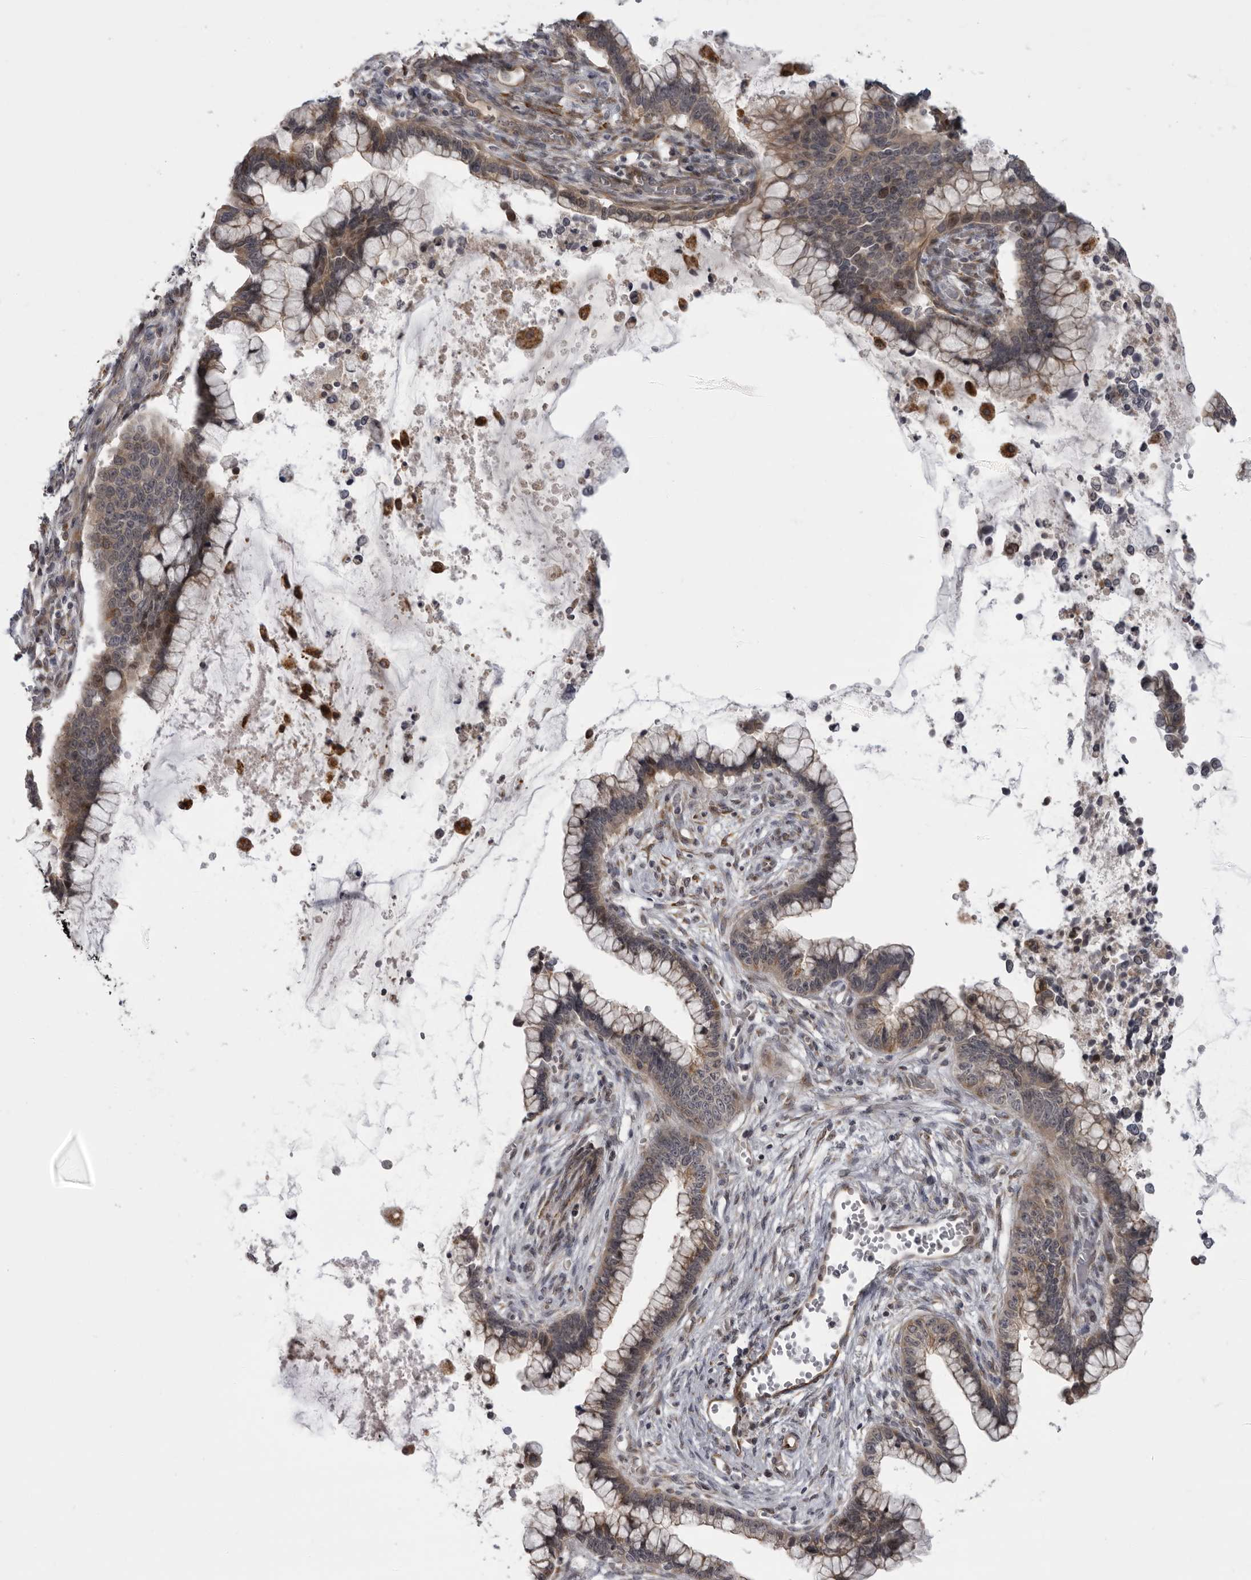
{"staining": {"intensity": "weak", "quantity": "25%-75%", "location": "cytoplasmic/membranous"}, "tissue": "cervical cancer", "cell_type": "Tumor cells", "image_type": "cancer", "snomed": [{"axis": "morphology", "description": "Adenocarcinoma, NOS"}, {"axis": "topography", "description": "Cervix"}], "caption": "Brown immunohistochemical staining in human adenocarcinoma (cervical) reveals weak cytoplasmic/membranous staining in approximately 25%-75% of tumor cells.", "gene": "DNAH14", "patient": {"sex": "female", "age": 44}}